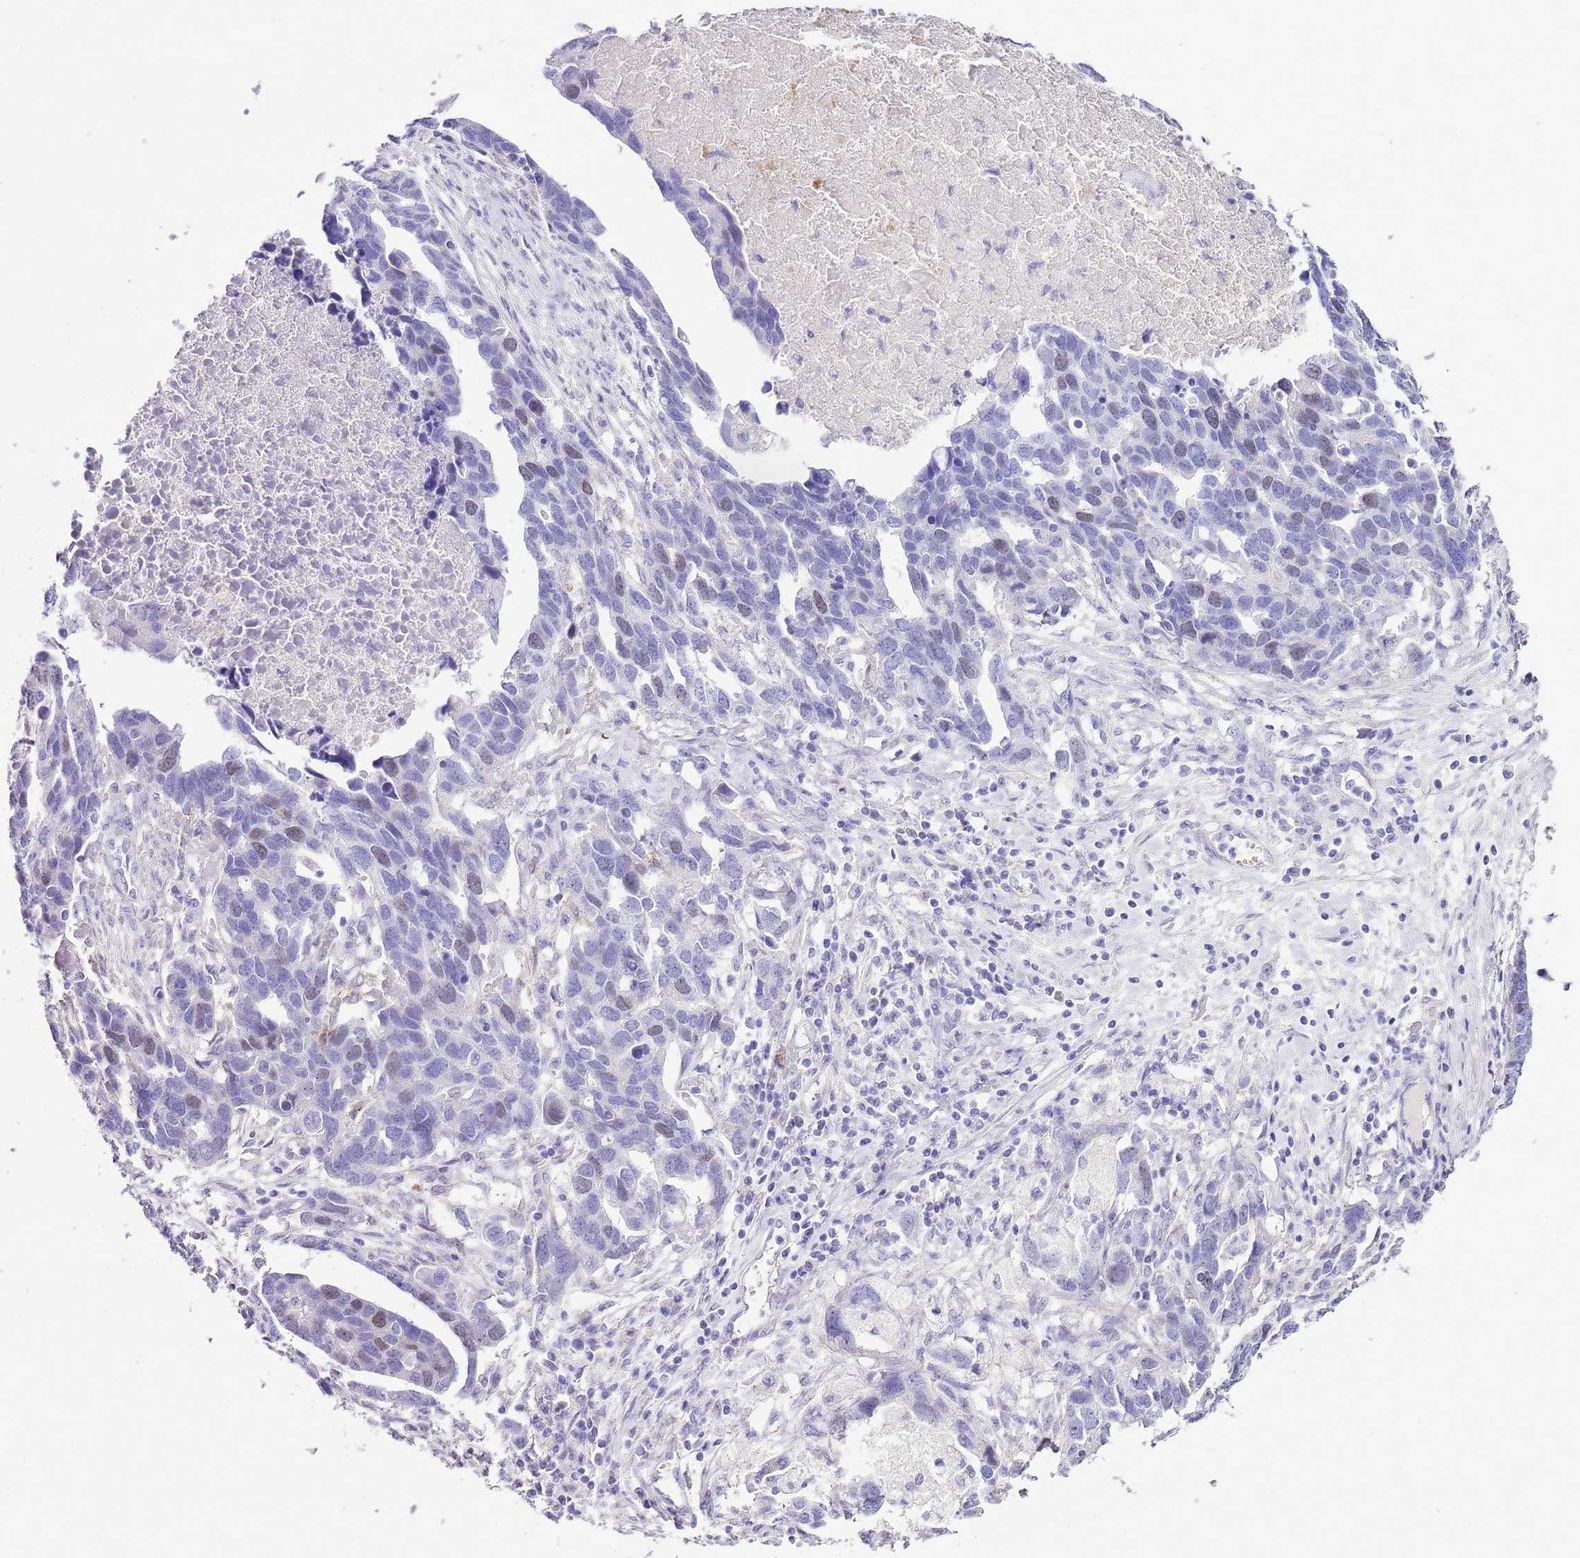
{"staining": {"intensity": "negative", "quantity": "none", "location": "none"}, "tissue": "ovarian cancer", "cell_type": "Tumor cells", "image_type": "cancer", "snomed": [{"axis": "morphology", "description": "Cystadenocarcinoma, serous, NOS"}, {"axis": "topography", "description": "Ovary"}], "caption": "Photomicrograph shows no significant protein staining in tumor cells of ovarian cancer (serous cystadenocarcinoma). (DAB IHC, high magnification).", "gene": "FBRSL1", "patient": {"sex": "female", "age": 54}}